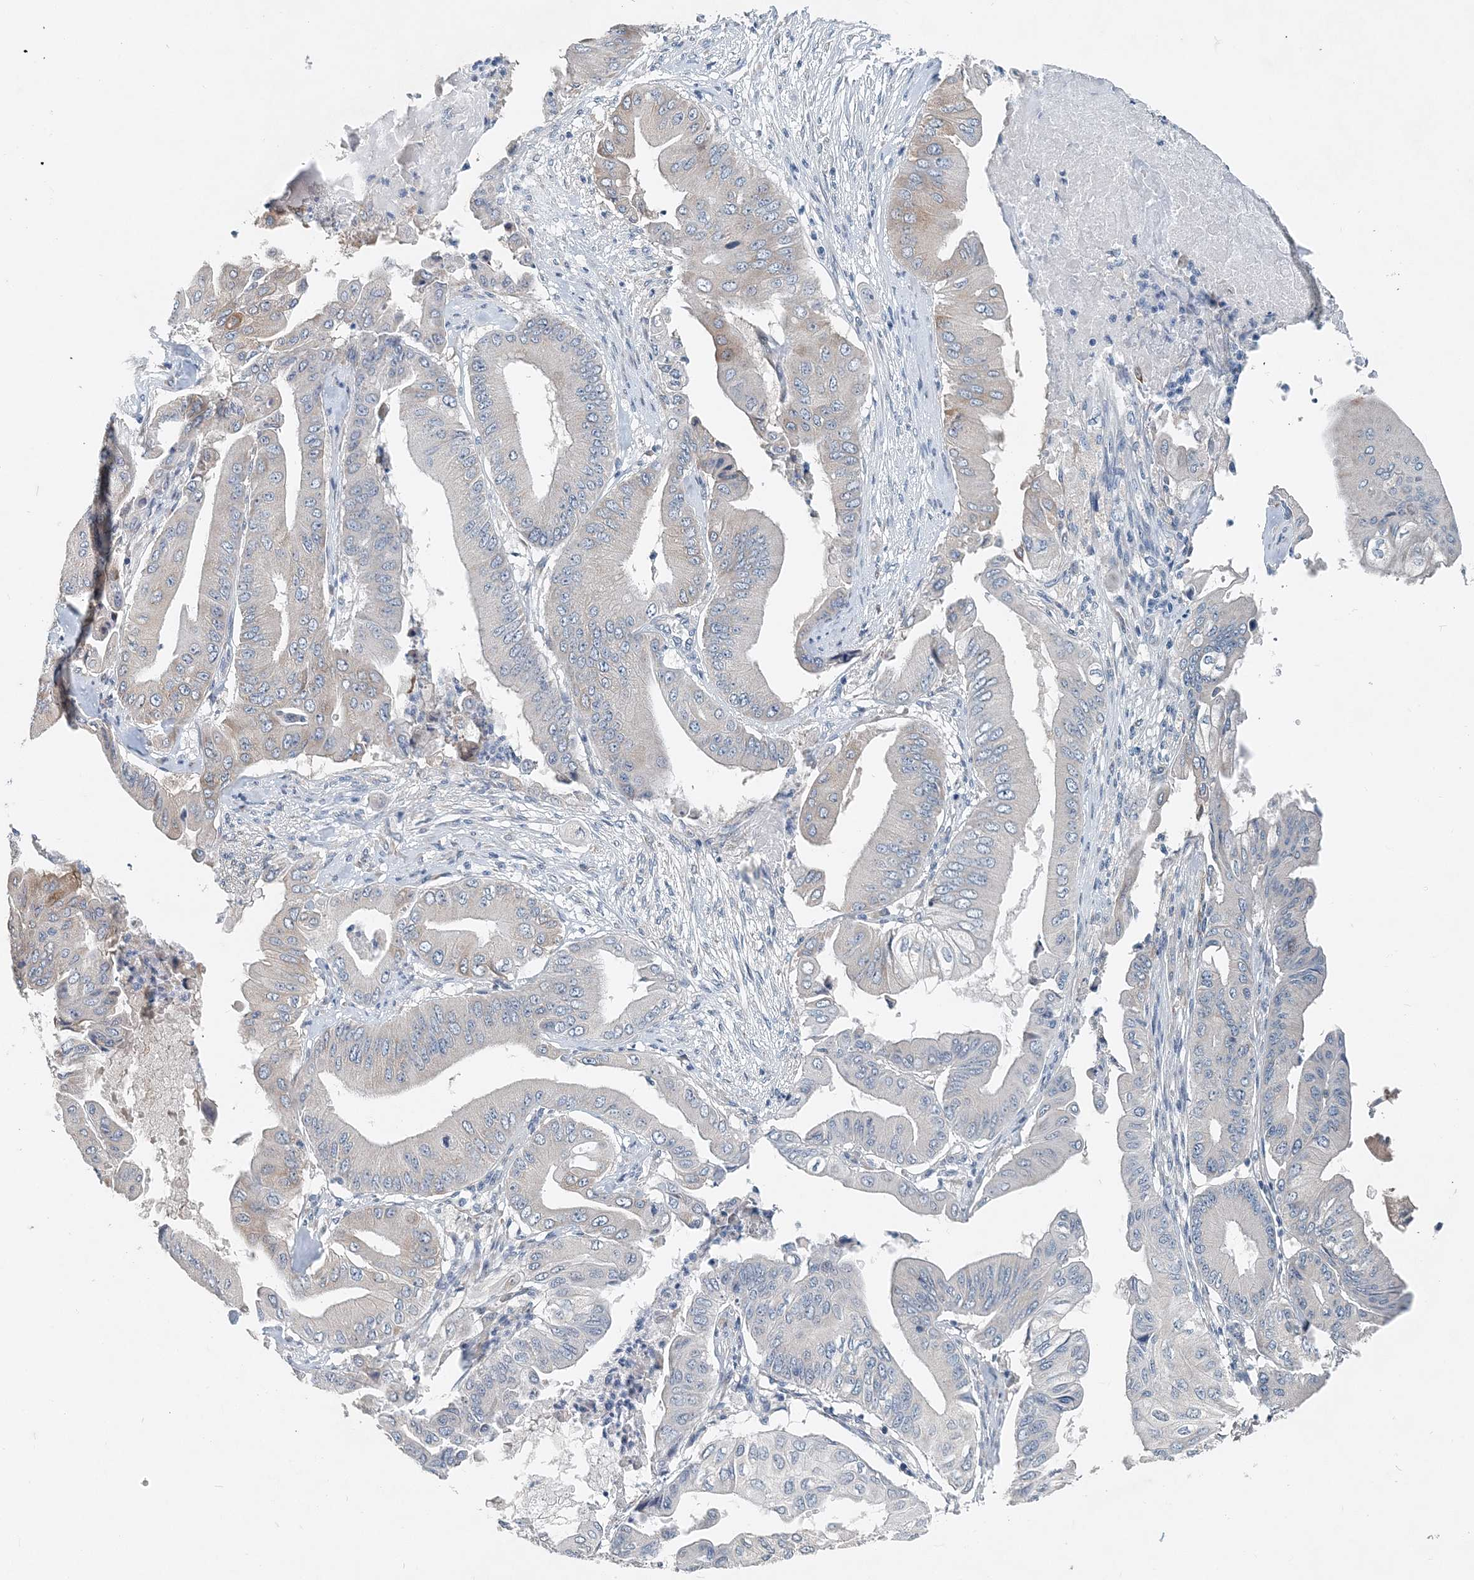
{"staining": {"intensity": "weak", "quantity": "<25%", "location": "cytoplasmic/membranous"}, "tissue": "pancreatic cancer", "cell_type": "Tumor cells", "image_type": "cancer", "snomed": [{"axis": "morphology", "description": "Adenocarcinoma, NOS"}, {"axis": "topography", "description": "Pancreas"}], "caption": "This is an immunohistochemistry (IHC) photomicrograph of human pancreatic adenocarcinoma. There is no expression in tumor cells.", "gene": "EEF1A2", "patient": {"sex": "female", "age": 77}}